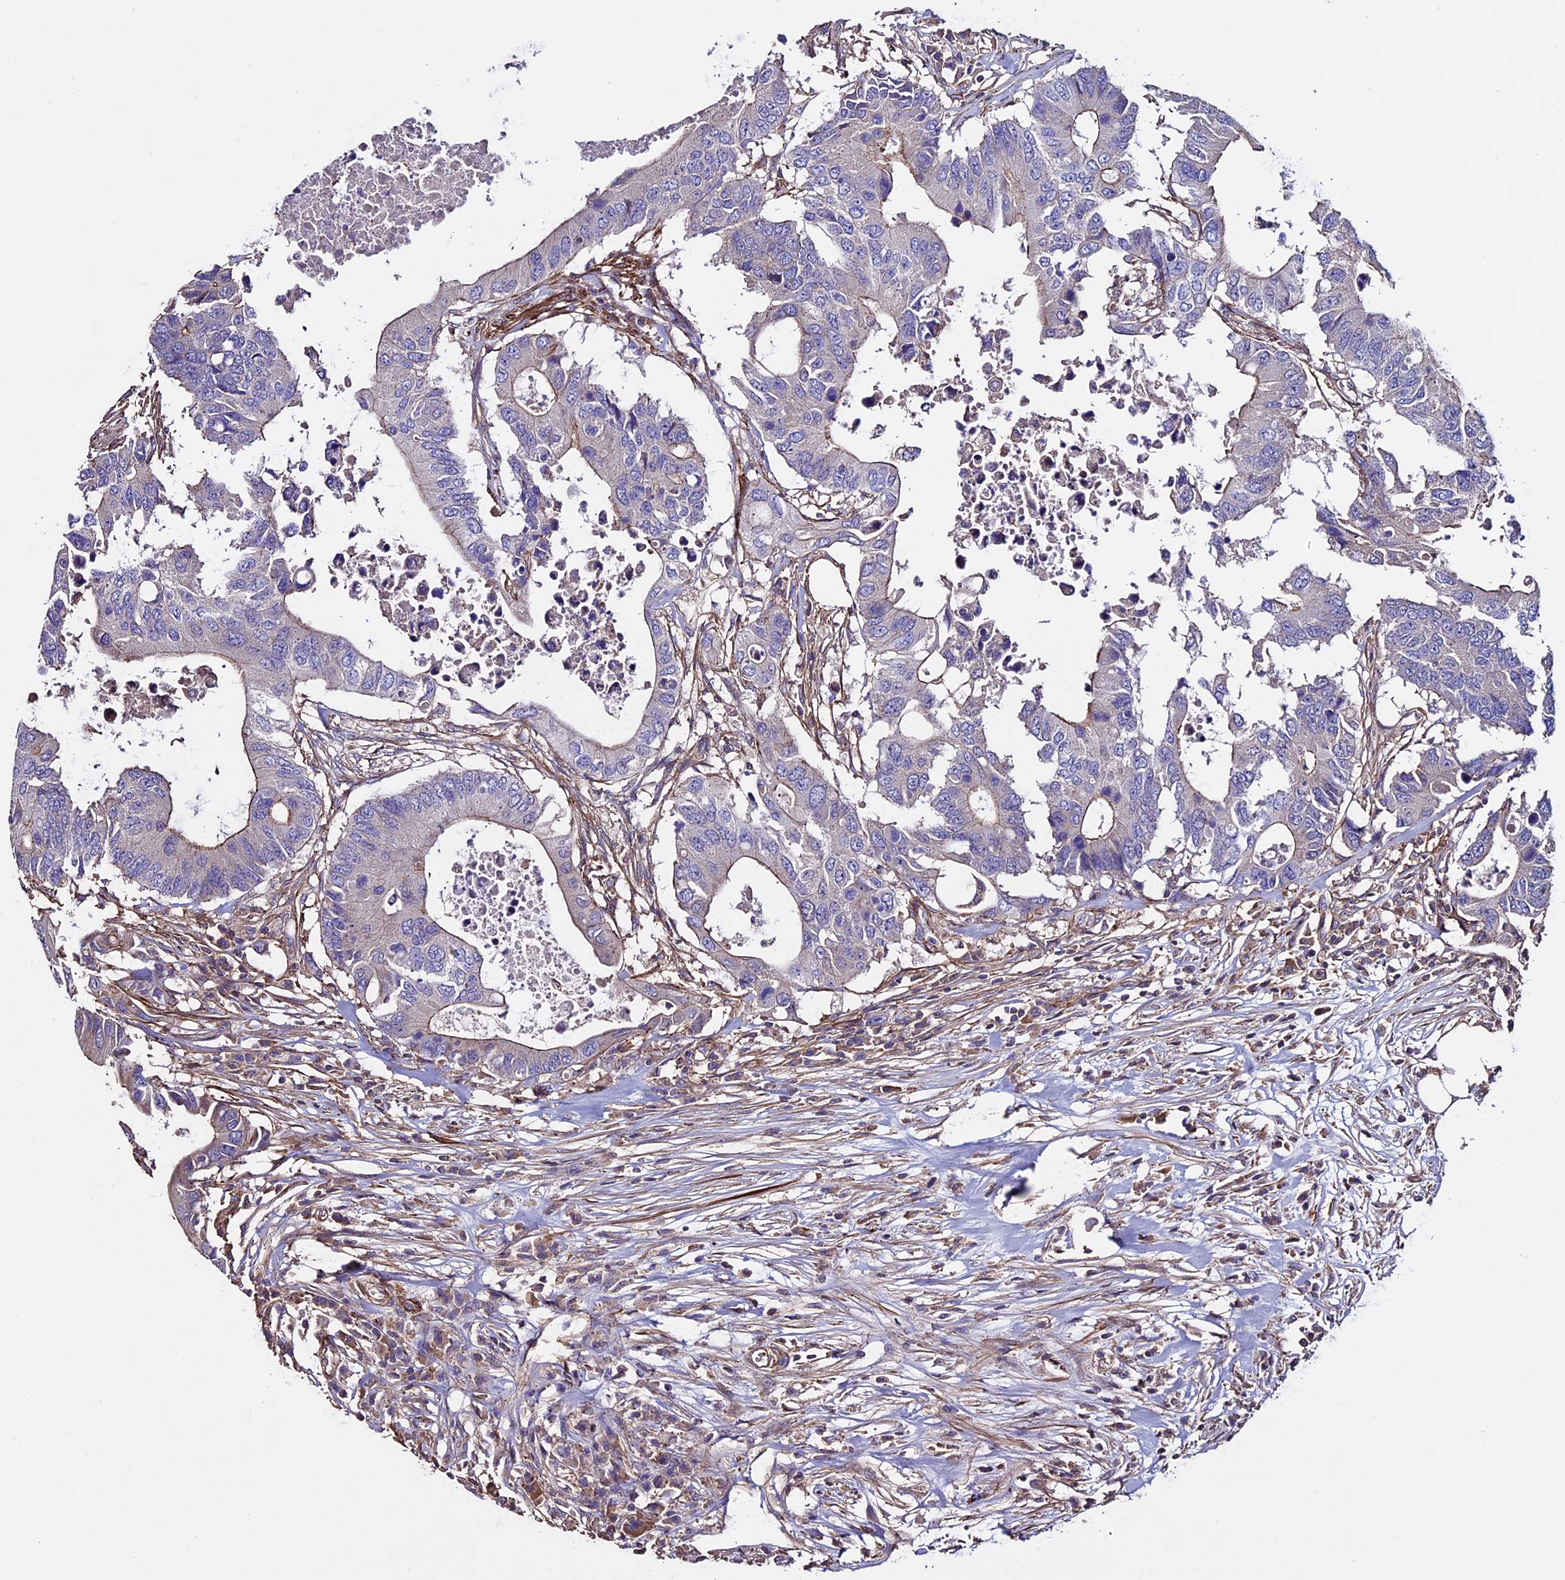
{"staining": {"intensity": "weak", "quantity": "<25%", "location": "cytoplasmic/membranous"}, "tissue": "colorectal cancer", "cell_type": "Tumor cells", "image_type": "cancer", "snomed": [{"axis": "morphology", "description": "Adenocarcinoma, NOS"}, {"axis": "topography", "description": "Colon"}], "caption": "An IHC histopathology image of adenocarcinoma (colorectal) is shown. There is no staining in tumor cells of adenocarcinoma (colorectal). (DAB immunohistochemistry with hematoxylin counter stain).", "gene": "EVA1B", "patient": {"sex": "male", "age": 71}}